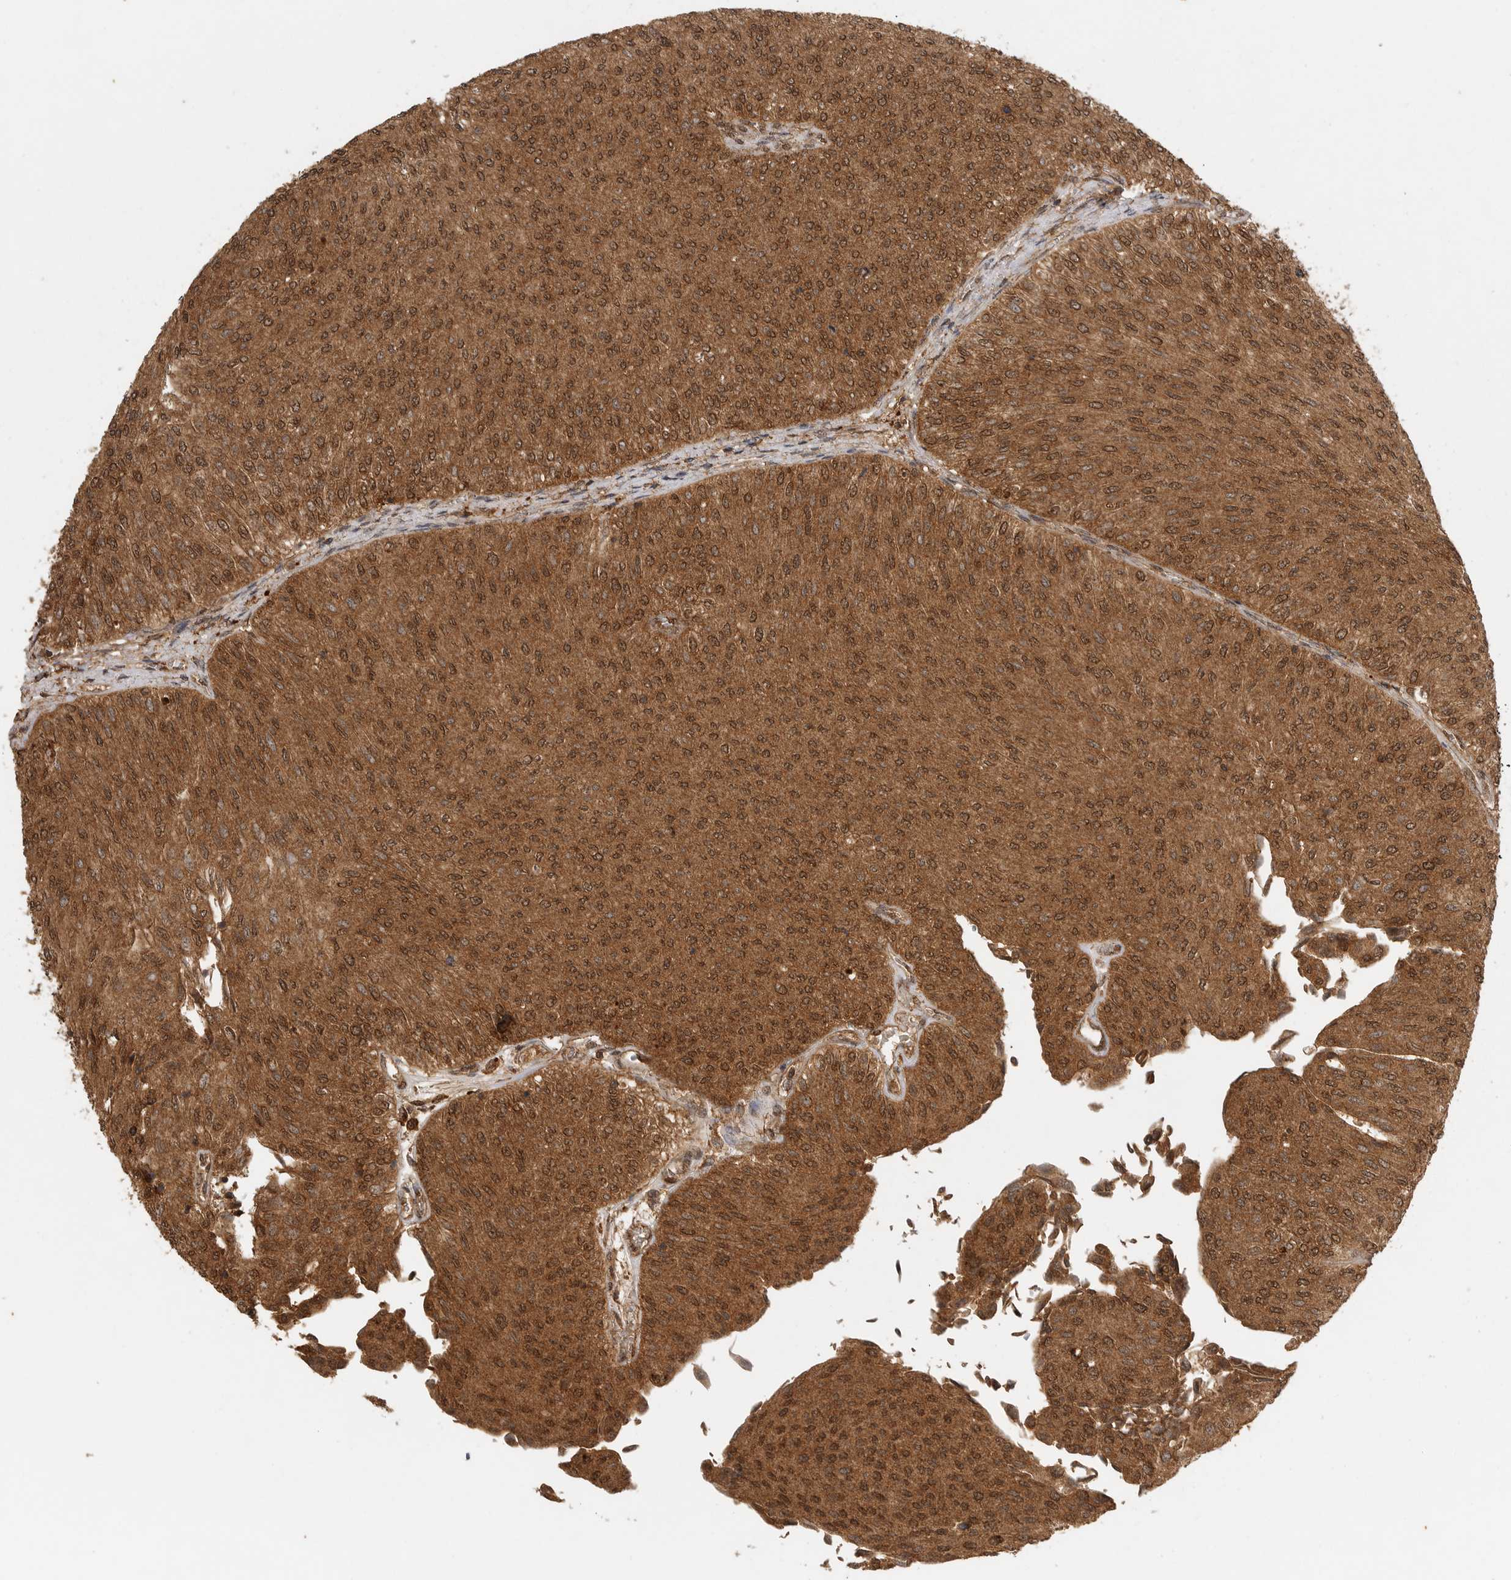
{"staining": {"intensity": "strong", "quantity": "25%-75%", "location": "cytoplasmic/membranous,nuclear"}, "tissue": "urothelial cancer", "cell_type": "Tumor cells", "image_type": "cancer", "snomed": [{"axis": "morphology", "description": "Urothelial carcinoma, Low grade"}, {"axis": "topography", "description": "Urinary bladder"}], "caption": "Low-grade urothelial carcinoma stained with a brown dye displays strong cytoplasmic/membranous and nuclear positive expression in about 25%-75% of tumor cells.", "gene": "ICOSLG", "patient": {"sex": "male", "age": 78}}